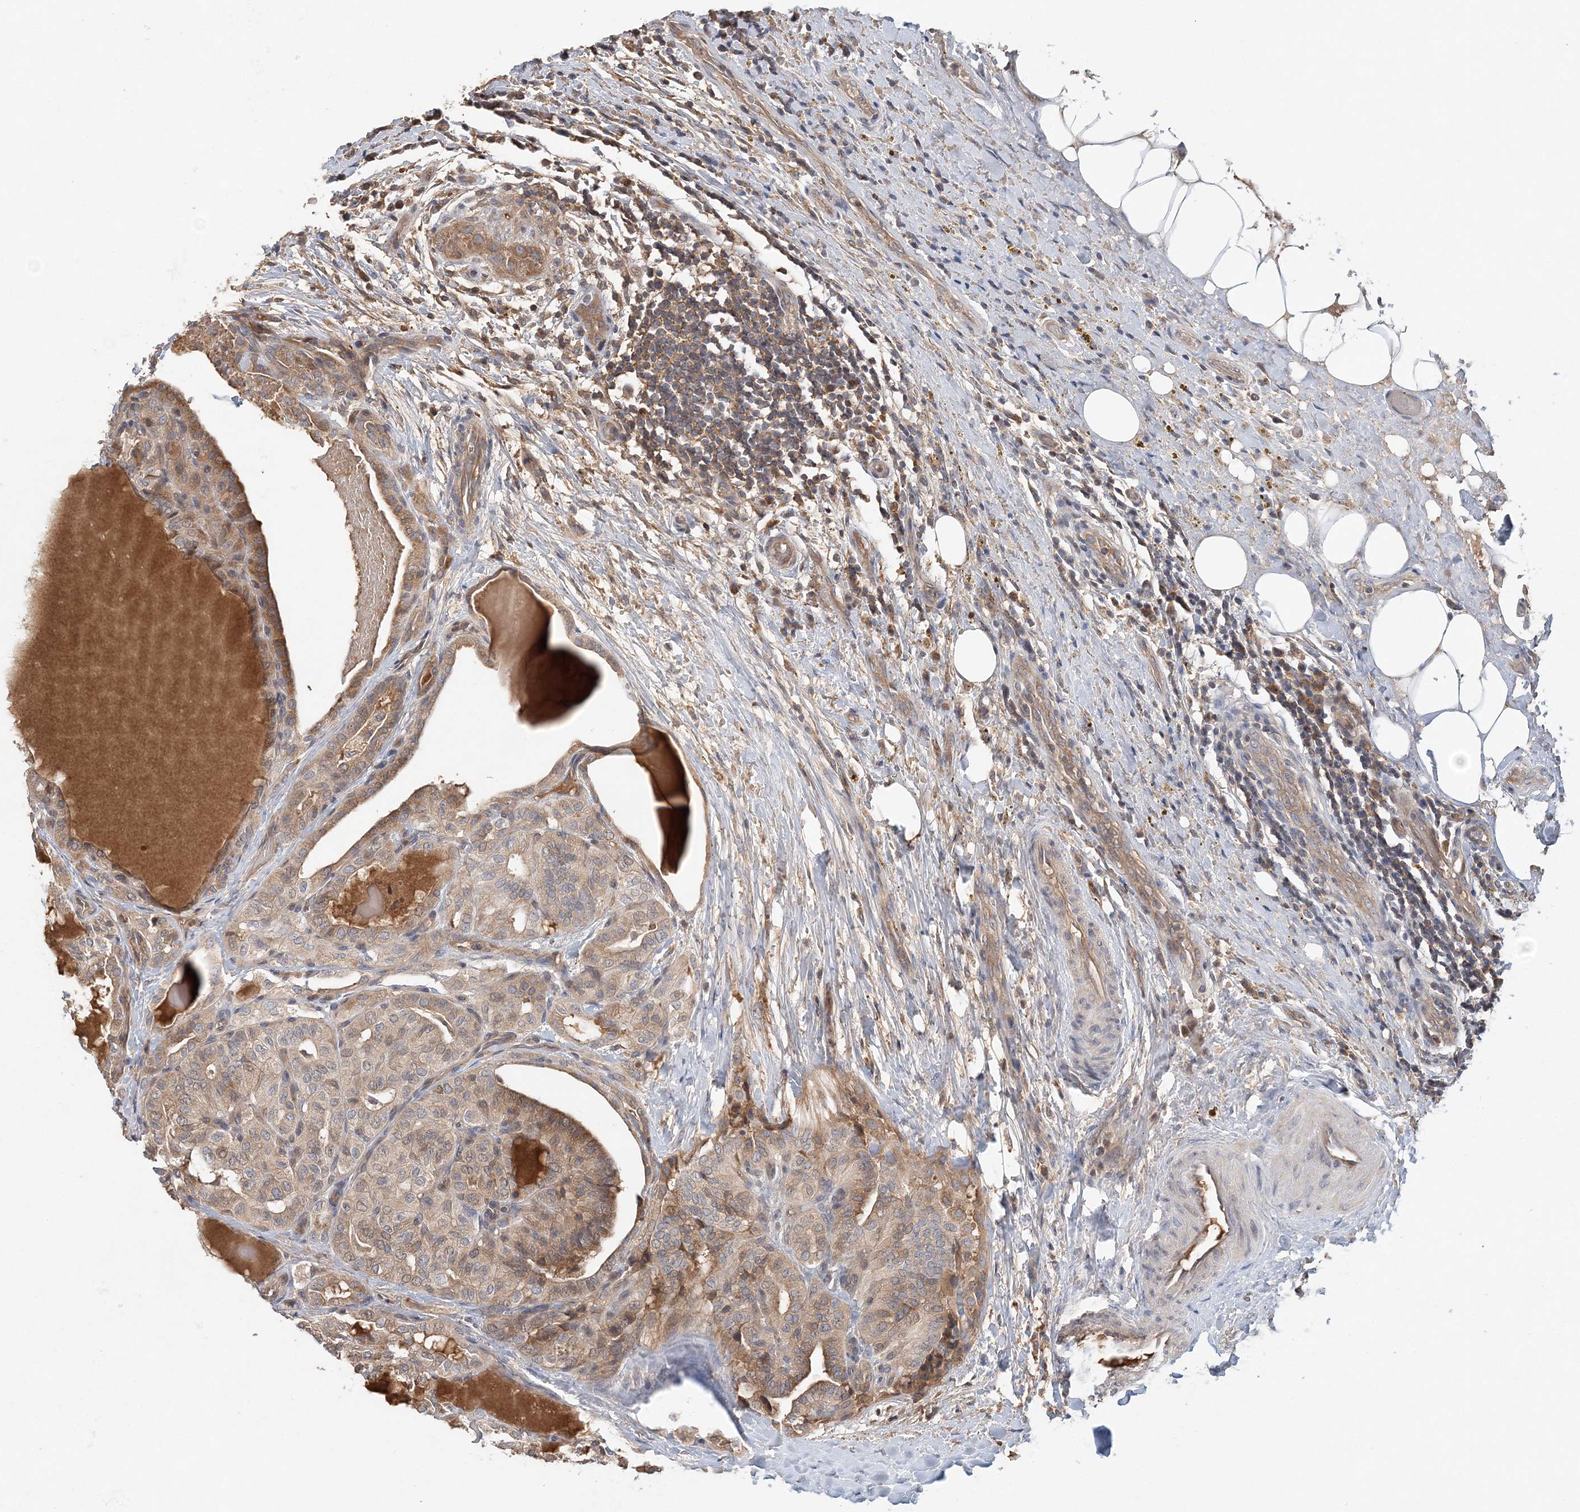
{"staining": {"intensity": "moderate", "quantity": "25%-75%", "location": "cytoplasmic/membranous"}, "tissue": "thyroid cancer", "cell_type": "Tumor cells", "image_type": "cancer", "snomed": [{"axis": "morphology", "description": "Papillary adenocarcinoma, NOS"}, {"axis": "topography", "description": "Thyroid gland"}], "caption": "A high-resolution histopathology image shows IHC staining of papillary adenocarcinoma (thyroid), which displays moderate cytoplasmic/membranous expression in about 25%-75% of tumor cells.", "gene": "SYCP3", "patient": {"sex": "male", "age": 77}}